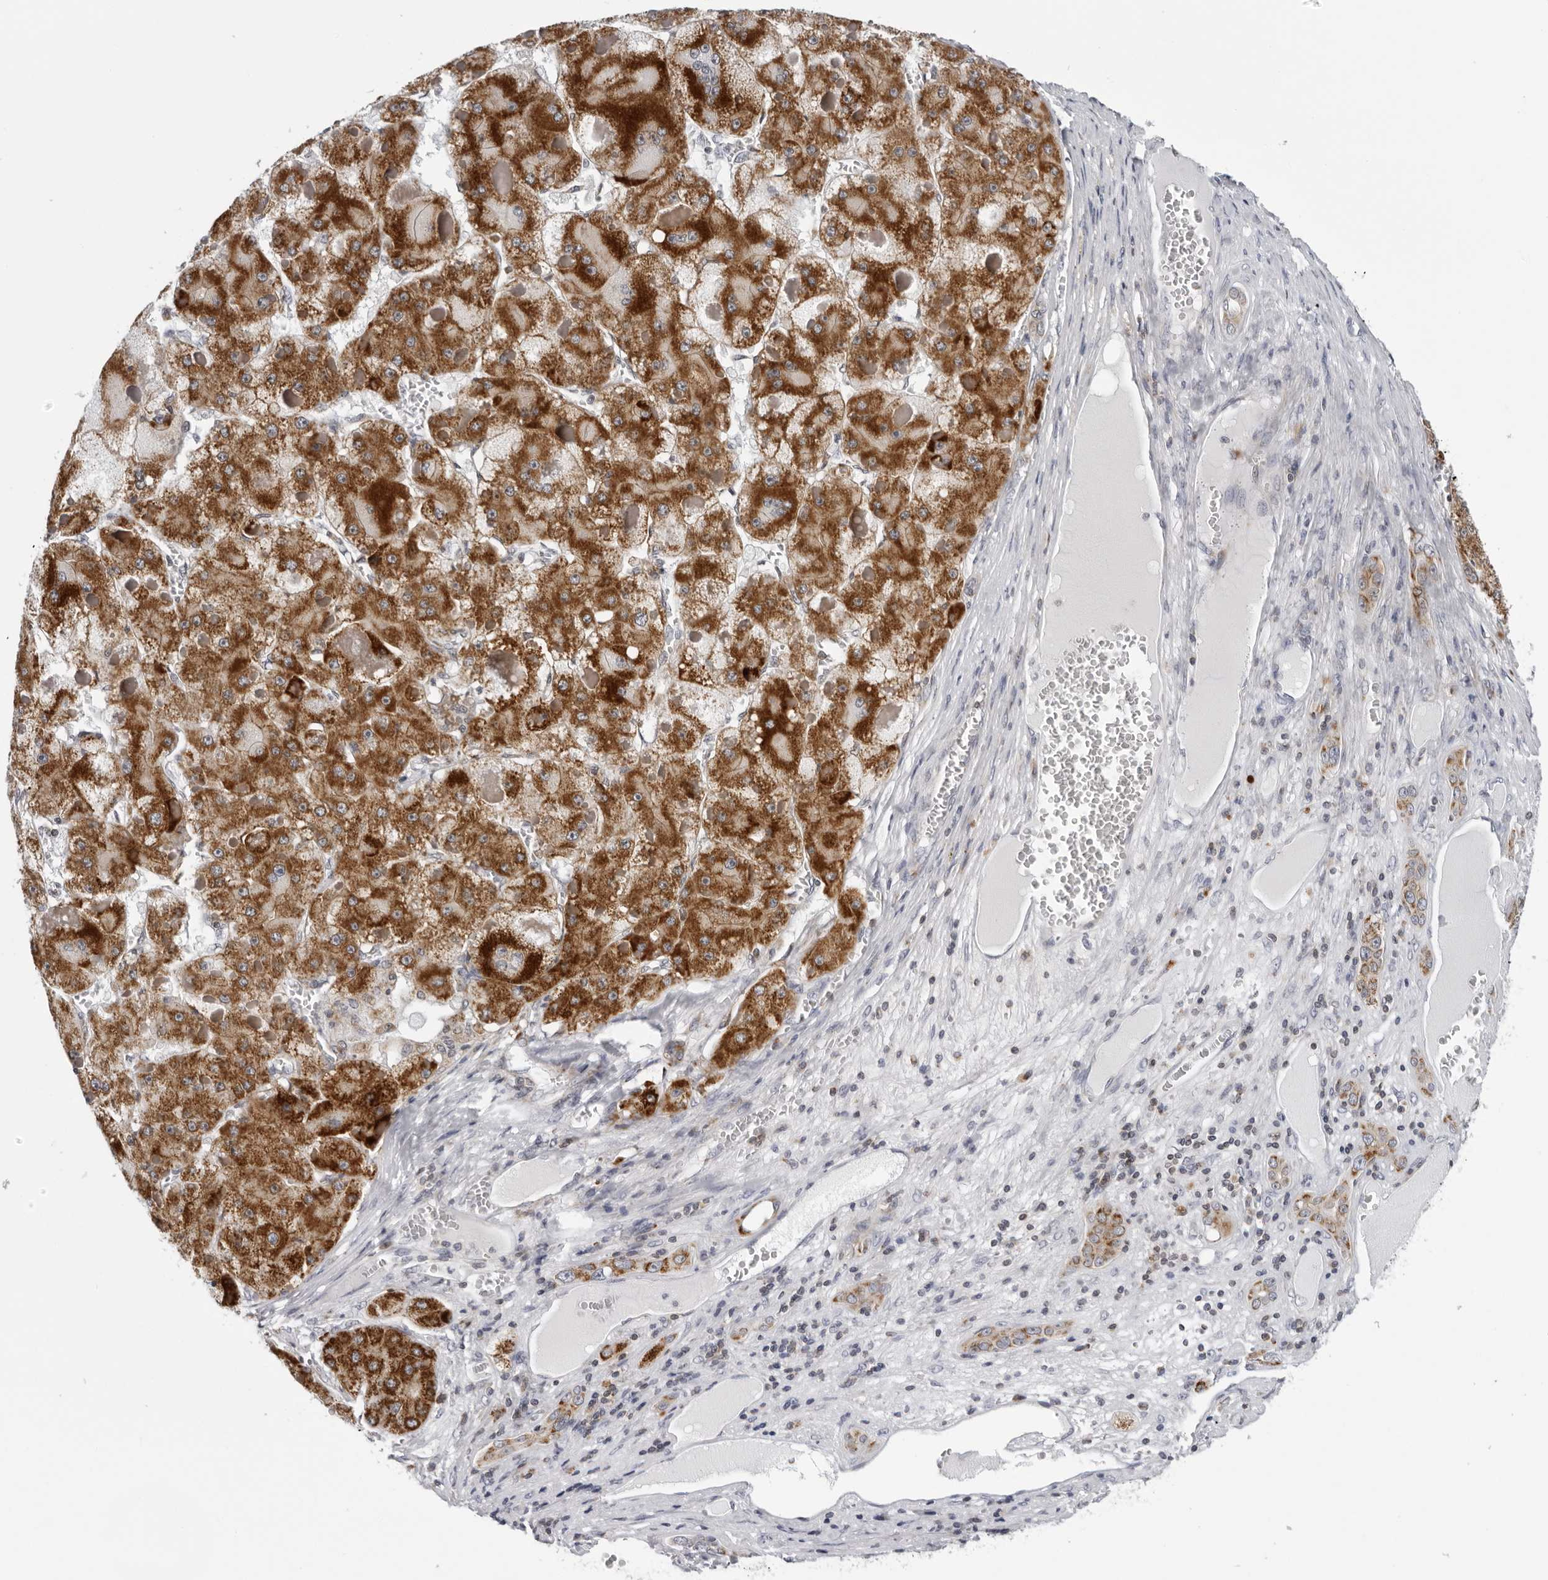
{"staining": {"intensity": "strong", "quantity": ">75%", "location": "cytoplasmic/membranous"}, "tissue": "liver cancer", "cell_type": "Tumor cells", "image_type": "cancer", "snomed": [{"axis": "morphology", "description": "Carcinoma, Hepatocellular, NOS"}, {"axis": "topography", "description": "Liver"}], "caption": "DAB immunohistochemical staining of human liver cancer (hepatocellular carcinoma) shows strong cytoplasmic/membranous protein positivity in about >75% of tumor cells.", "gene": "CPT2", "patient": {"sex": "female", "age": 73}}